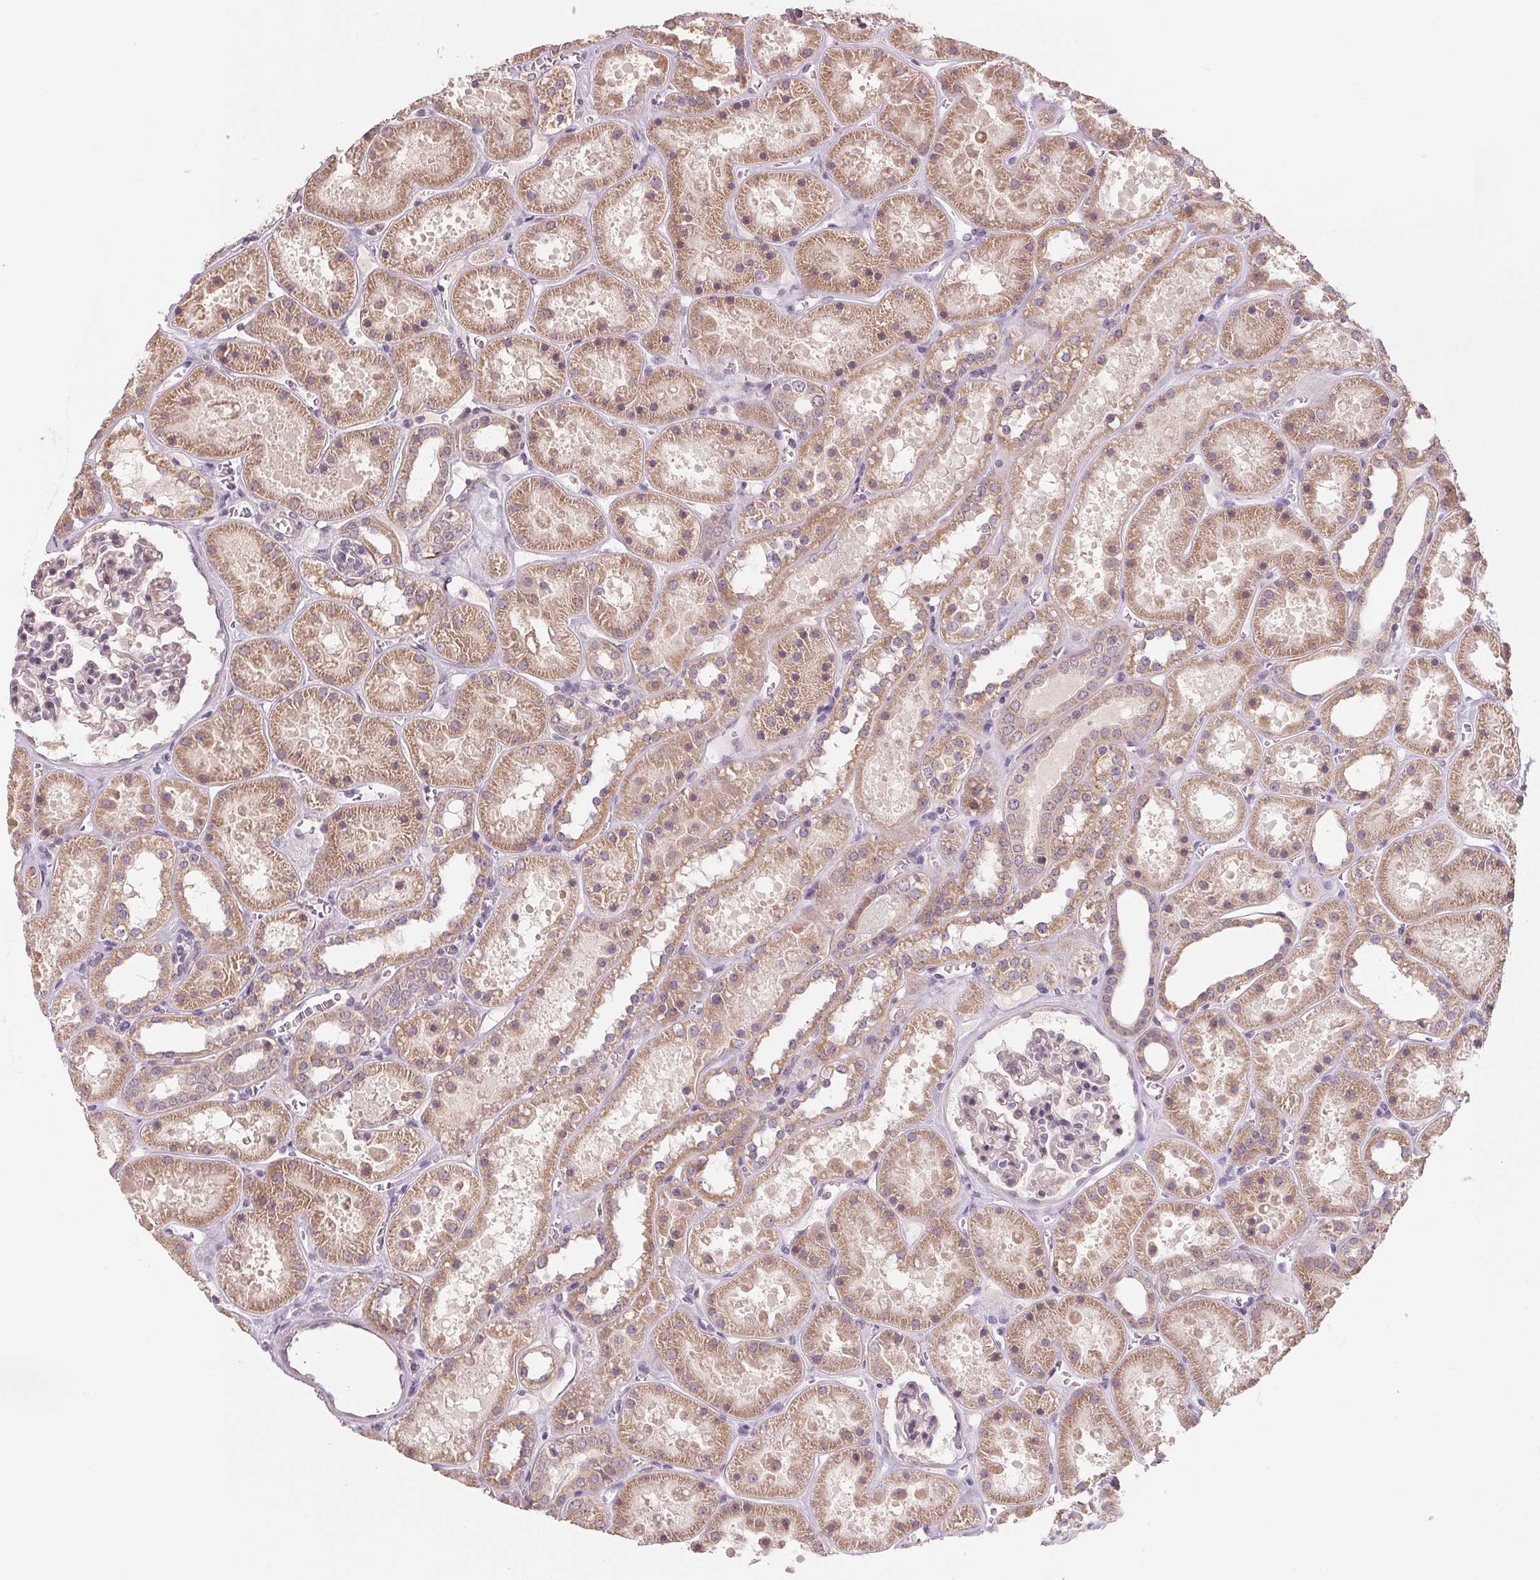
{"staining": {"intensity": "negative", "quantity": "none", "location": "none"}, "tissue": "kidney", "cell_type": "Cells in glomeruli", "image_type": "normal", "snomed": [{"axis": "morphology", "description": "Normal tissue, NOS"}, {"axis": "topography", "description": "Kidney"}], "caption": "DAB immunohistochemical staining of unremarkable kidney demonstrates no significant positivity in cells in glomeruli.", "gene": "AQP8", "patient": {"sex": "female", "age": 41}}